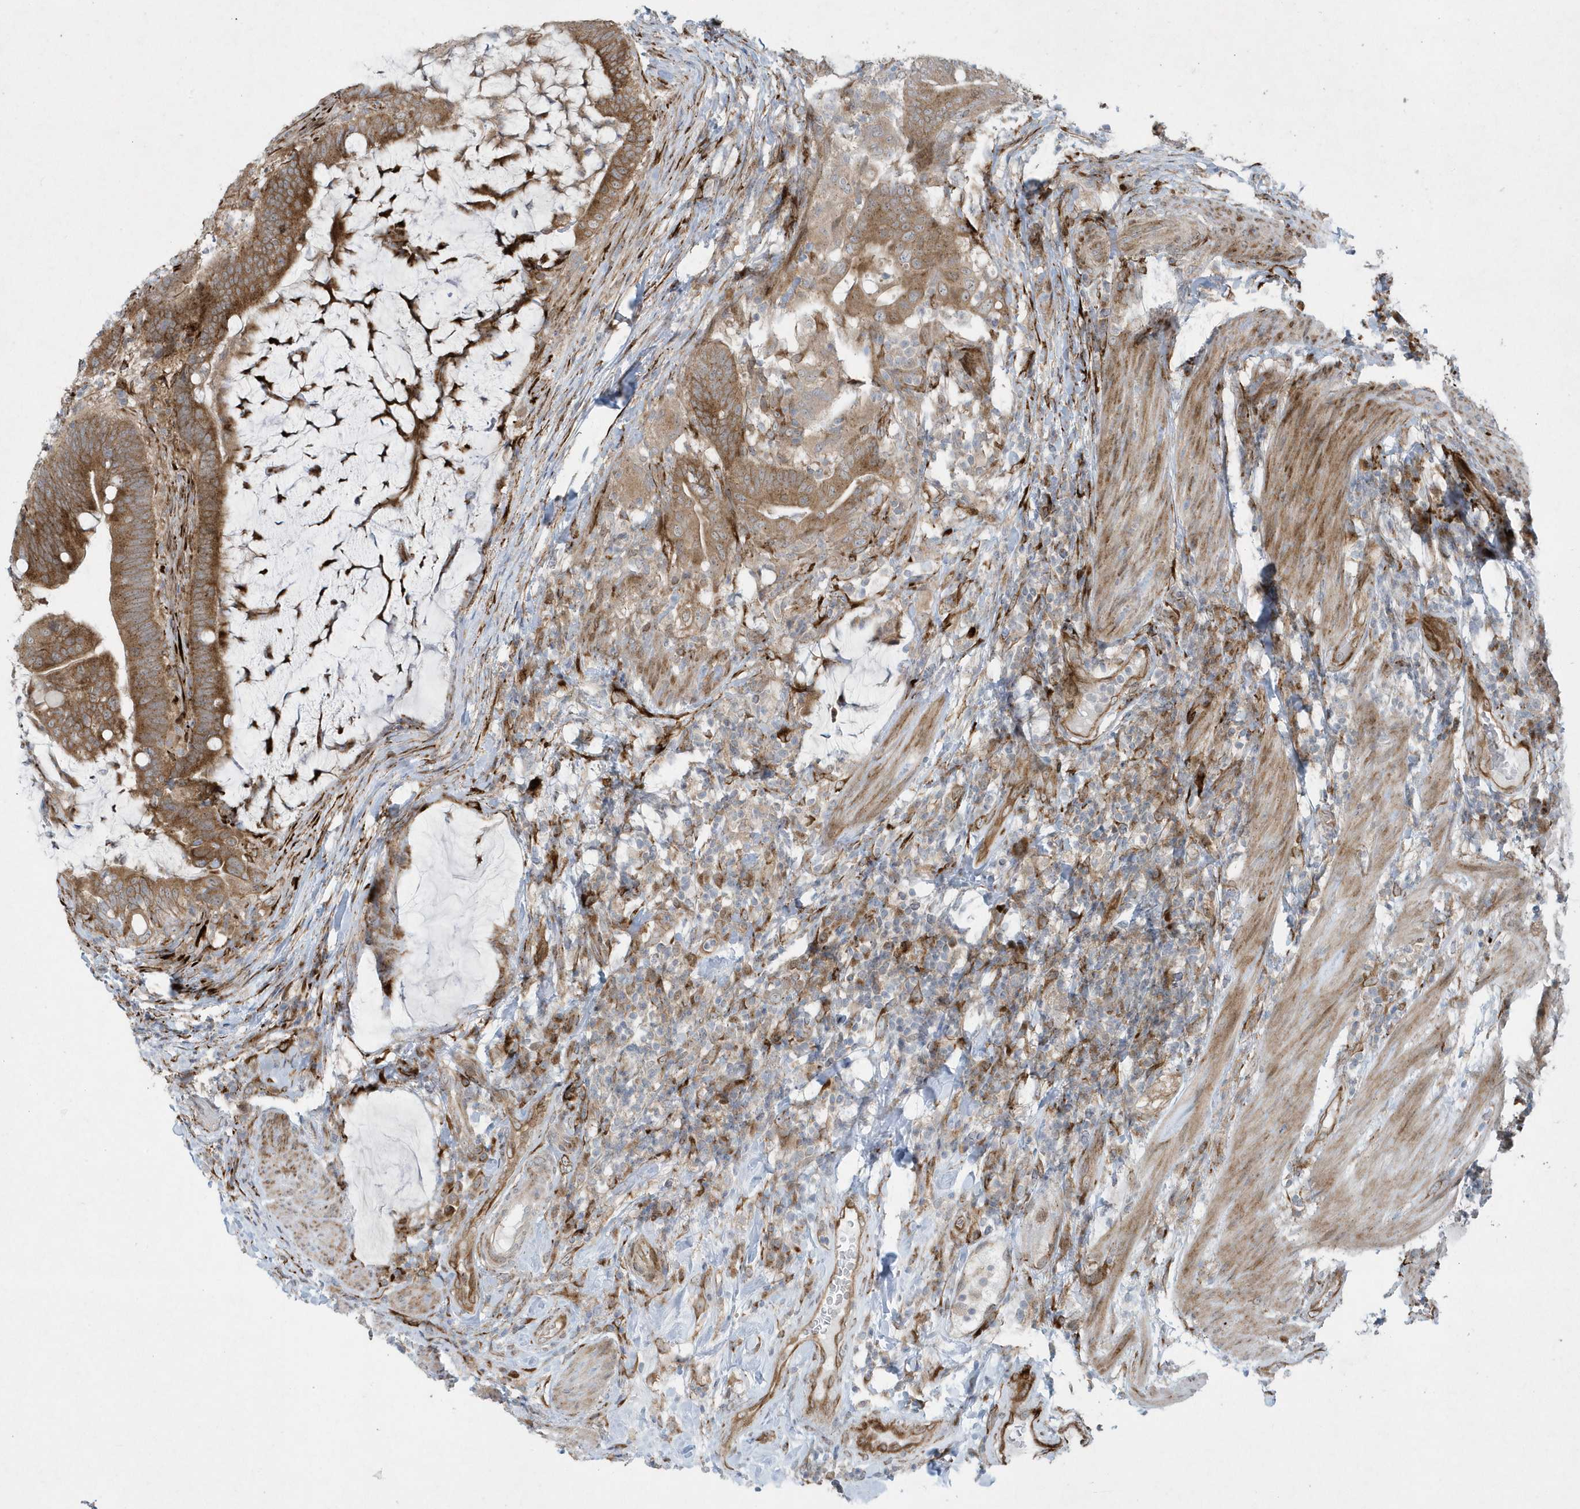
{"staining": {"intensity": "moderate", "quantity": ">75%", "location": "cytoplasmic/membranous"}, "tissue": "colorectal cancer", "cell_type": "Tumor cells", "image_type": "cancer", "snomed": [{"axis": "morphology", "description": "Adenocarcinoma, NOS"}, {"axis": "topography", "description": "Colon"}], "caption": "Colorectal adenocarcinoma was stained to show a protein in brown. There is medium levels of moderate cytoplasmic/membranous positivity in approximately >75% of tumor cells. The staining was performed using DAB (3,3'-diaminobenzidine), with brown indicating positive protein expression. Nuclei are stained blue with hematoxylin.", "gene": "FAM98A", "patient": {"sex": "female", "age": 66}}